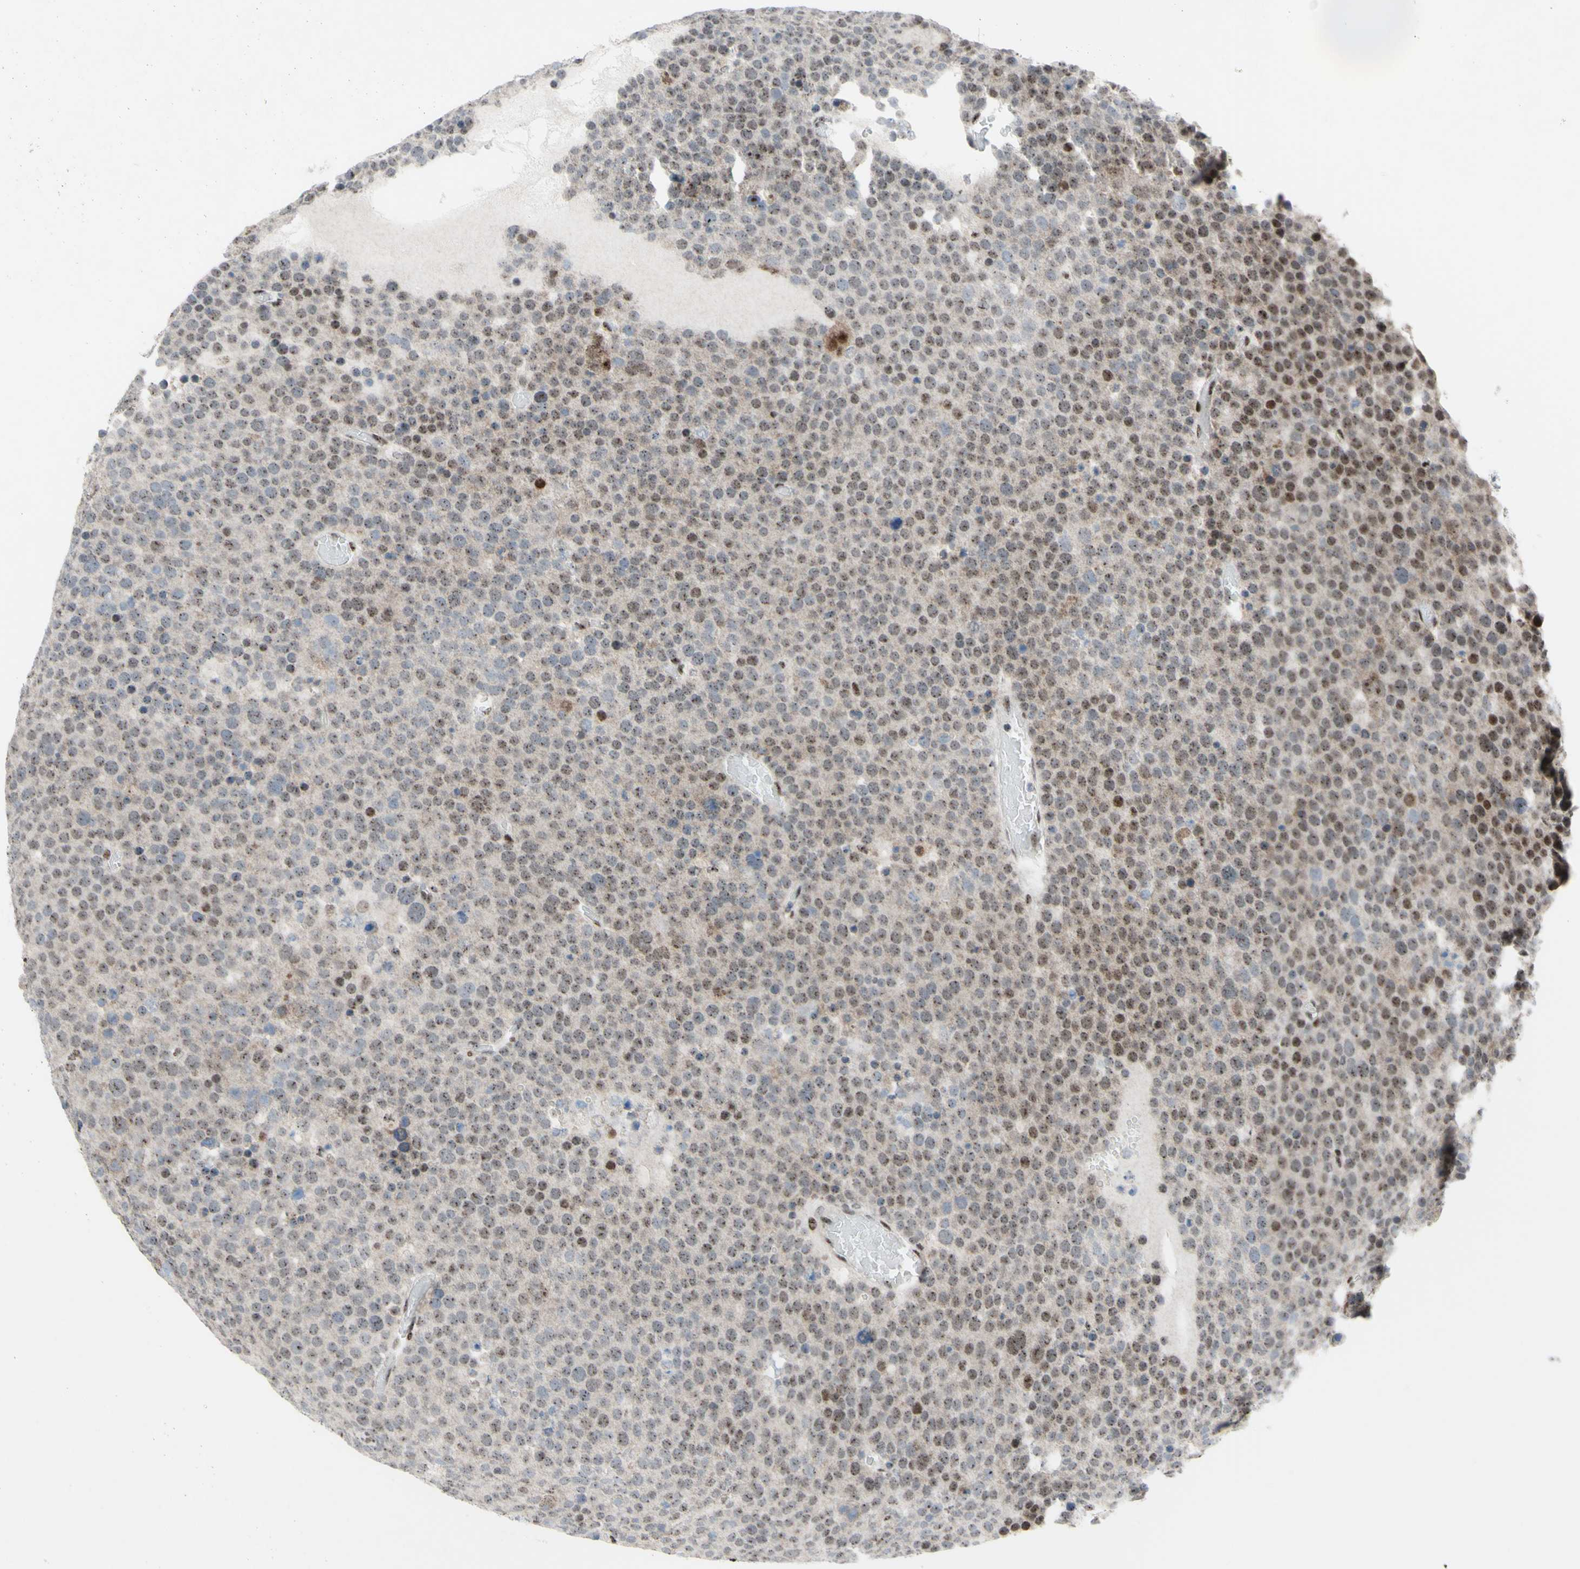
{"staining": {"intensity": "weak", "quantity": "25%-75%", "location": "nuclear"}, "tissue": "testis cancer", "cell_type": "Tumor cells", "image_type": "cancer", "snomed": [{"axis": "morphology", "description": "Seminoma, NOS"}, {"axis": "topography", "description": "Testis"}], "caption": "Approximately 25%-75% of tumor cells in human seminoma (testis) reveal weak nuclear protein staining as visualized by brown immunohistochemical staining.", "gene": "POLR1A", "patient": {"sex": "male", "age": 71}}